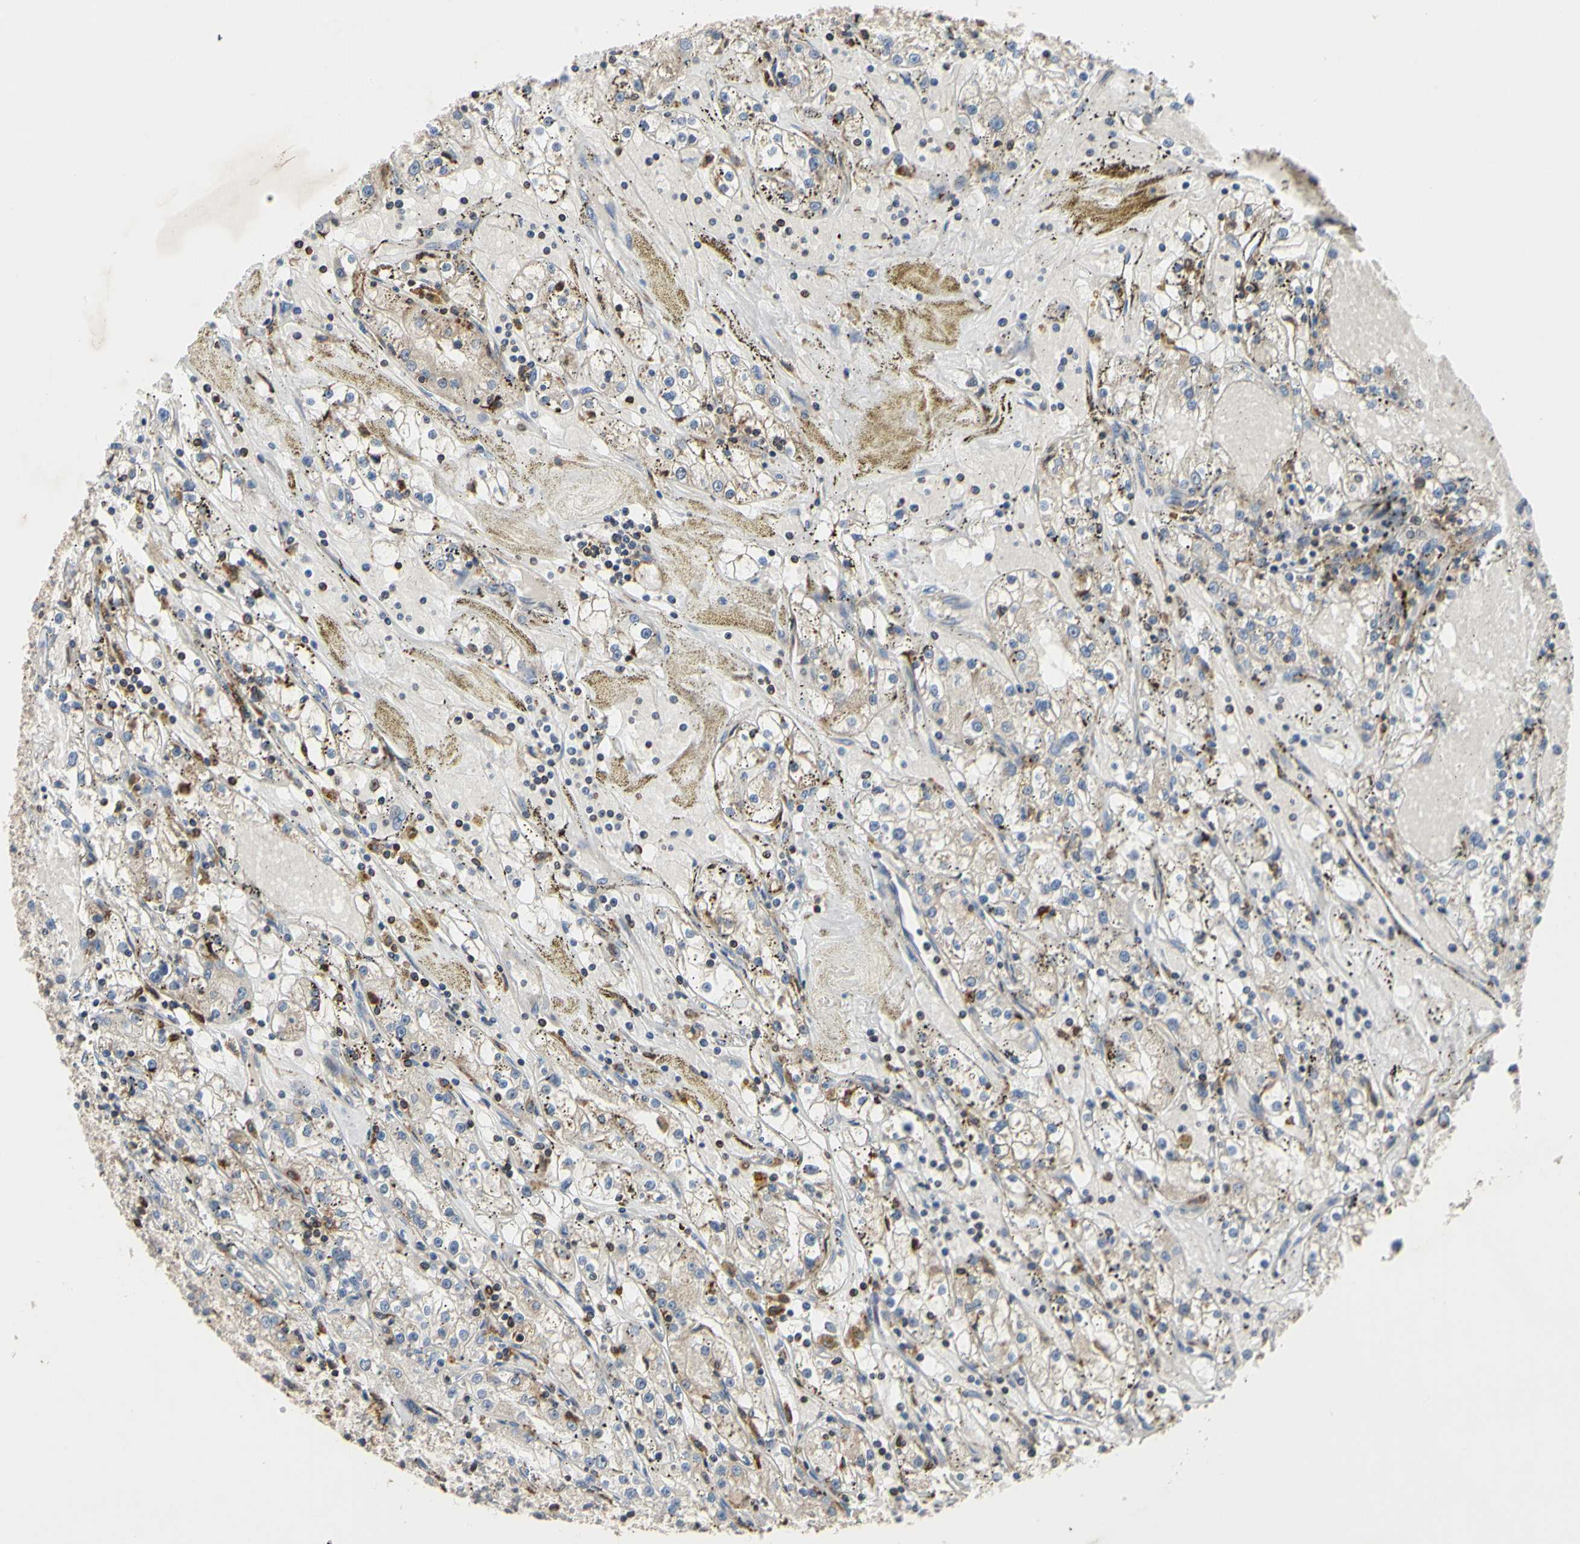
{"staining": {"intensity": "weak", "quantity": "<25%", "location": "cytoplasmic/membranous"}, "tissue": "renal cancer", "cell_type": "Tumor cells", "image_type": "cancer", "snomed": [{"axis": "morphology", "description": "Adenocarcinoma, NOS"}, {"axis": "topography", "description": "Kidney"}], "caption": "Immunohistochemistry (IHC) of renal adenocarcinoma reveals no positivity in tumor cells.", "gene": "PLXNA2", "patient": {"sex": "male", "age": 56}}